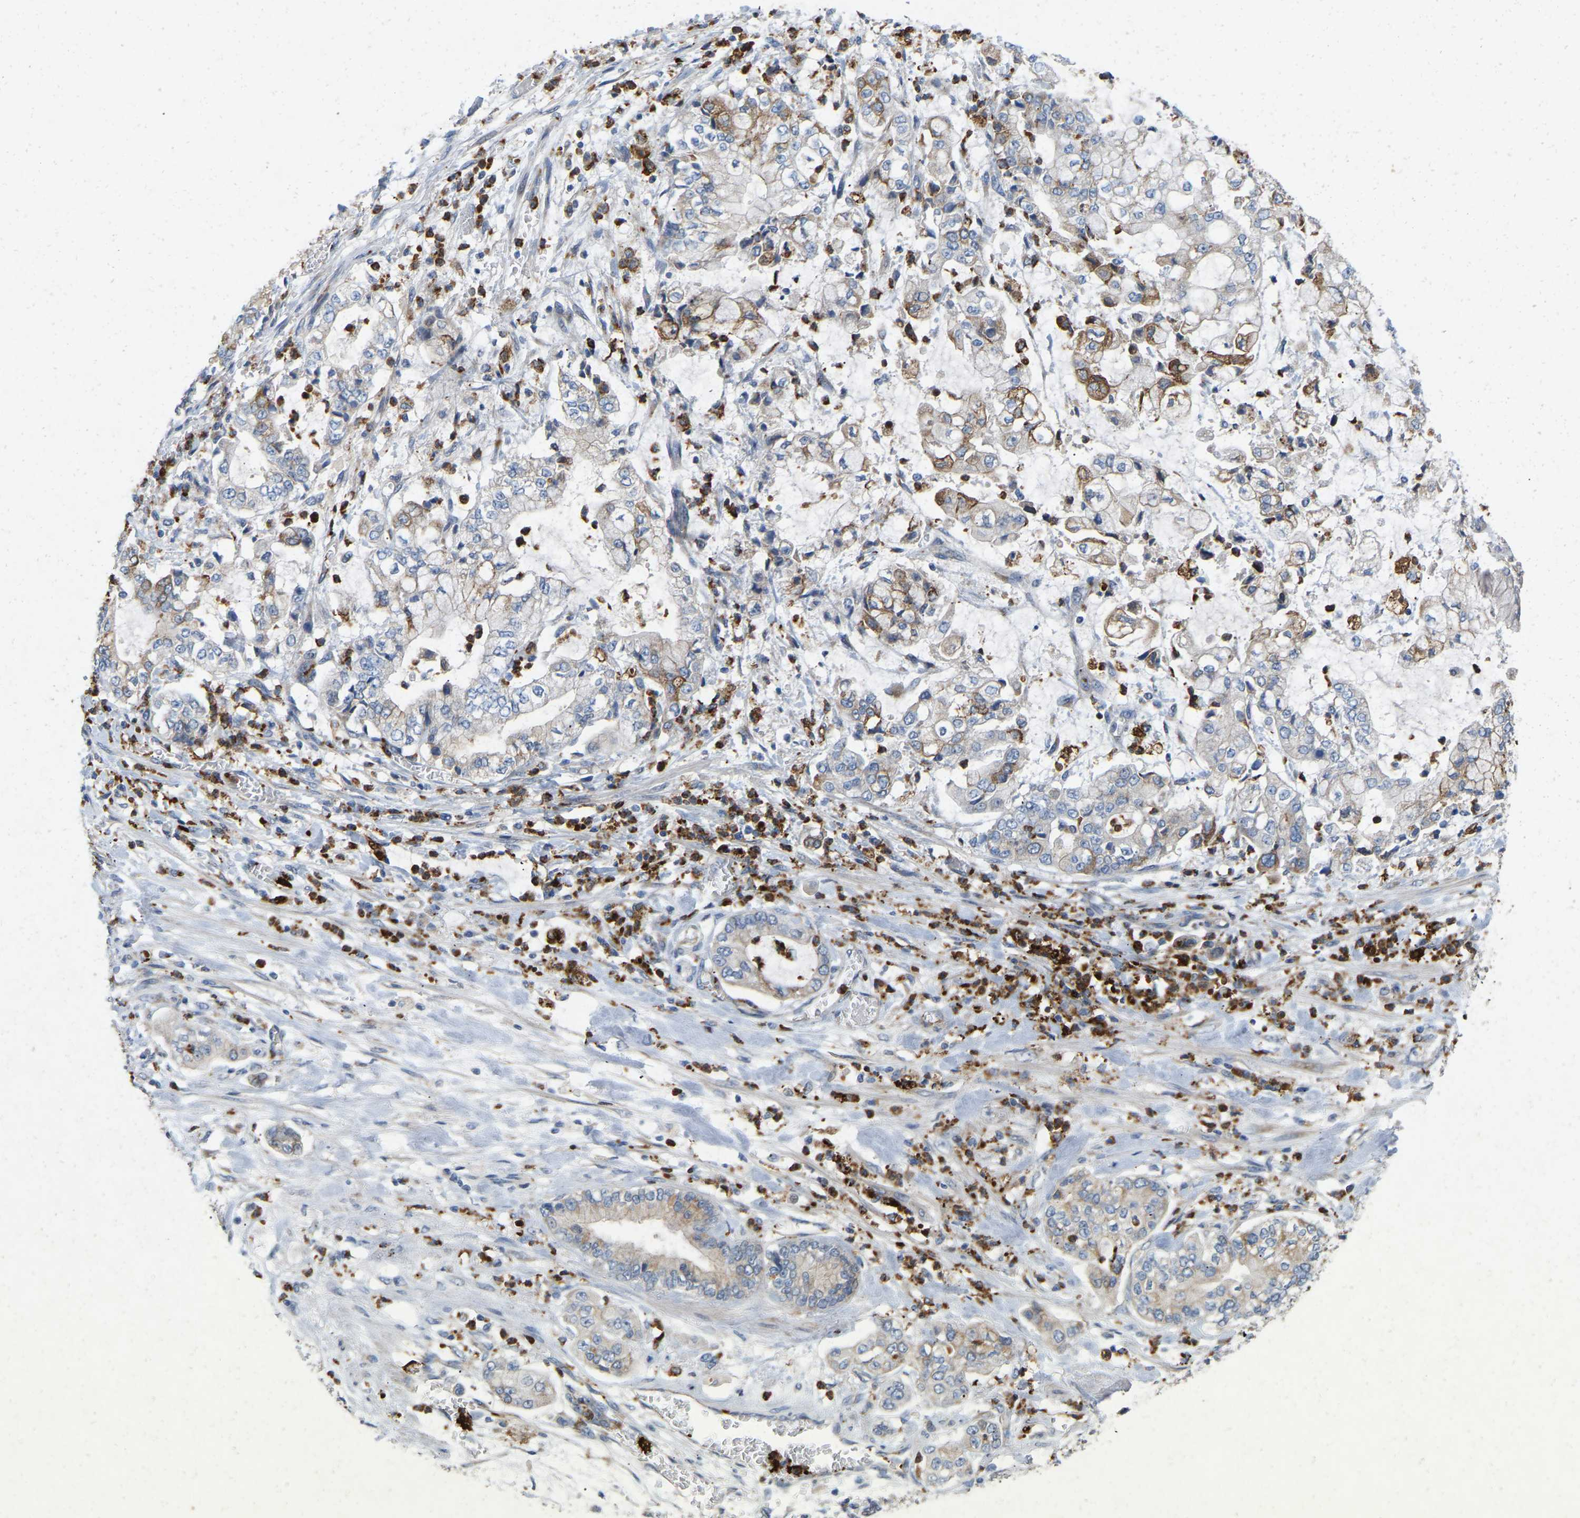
{"staining": {"intensity": "strong", "quantity": "25%-75%", "location": "cytoplasmic/membranous"}, "tissue": "stomach cancer", "cell_type": "Tumor cells", "image_type": "cancer", "snomed": [{"axis": "morphology", "description": "Adenocarcinoma, NOS"}, {"axis": "topography", "description": "Stomach"}], "caption": "Protein staining by IHC exhibits strong cytoplasmic/membranous expression in approximately 25%-75% of tumor cells in stomach cancer. (Stains: DAB (3,3'-diaminobenzidine) in brown, nuclei in blue, Microscopy: brightfield microscopy at high magnification).", "gene": "RHEB", "patient": {"sex": "male", "age": 76}}